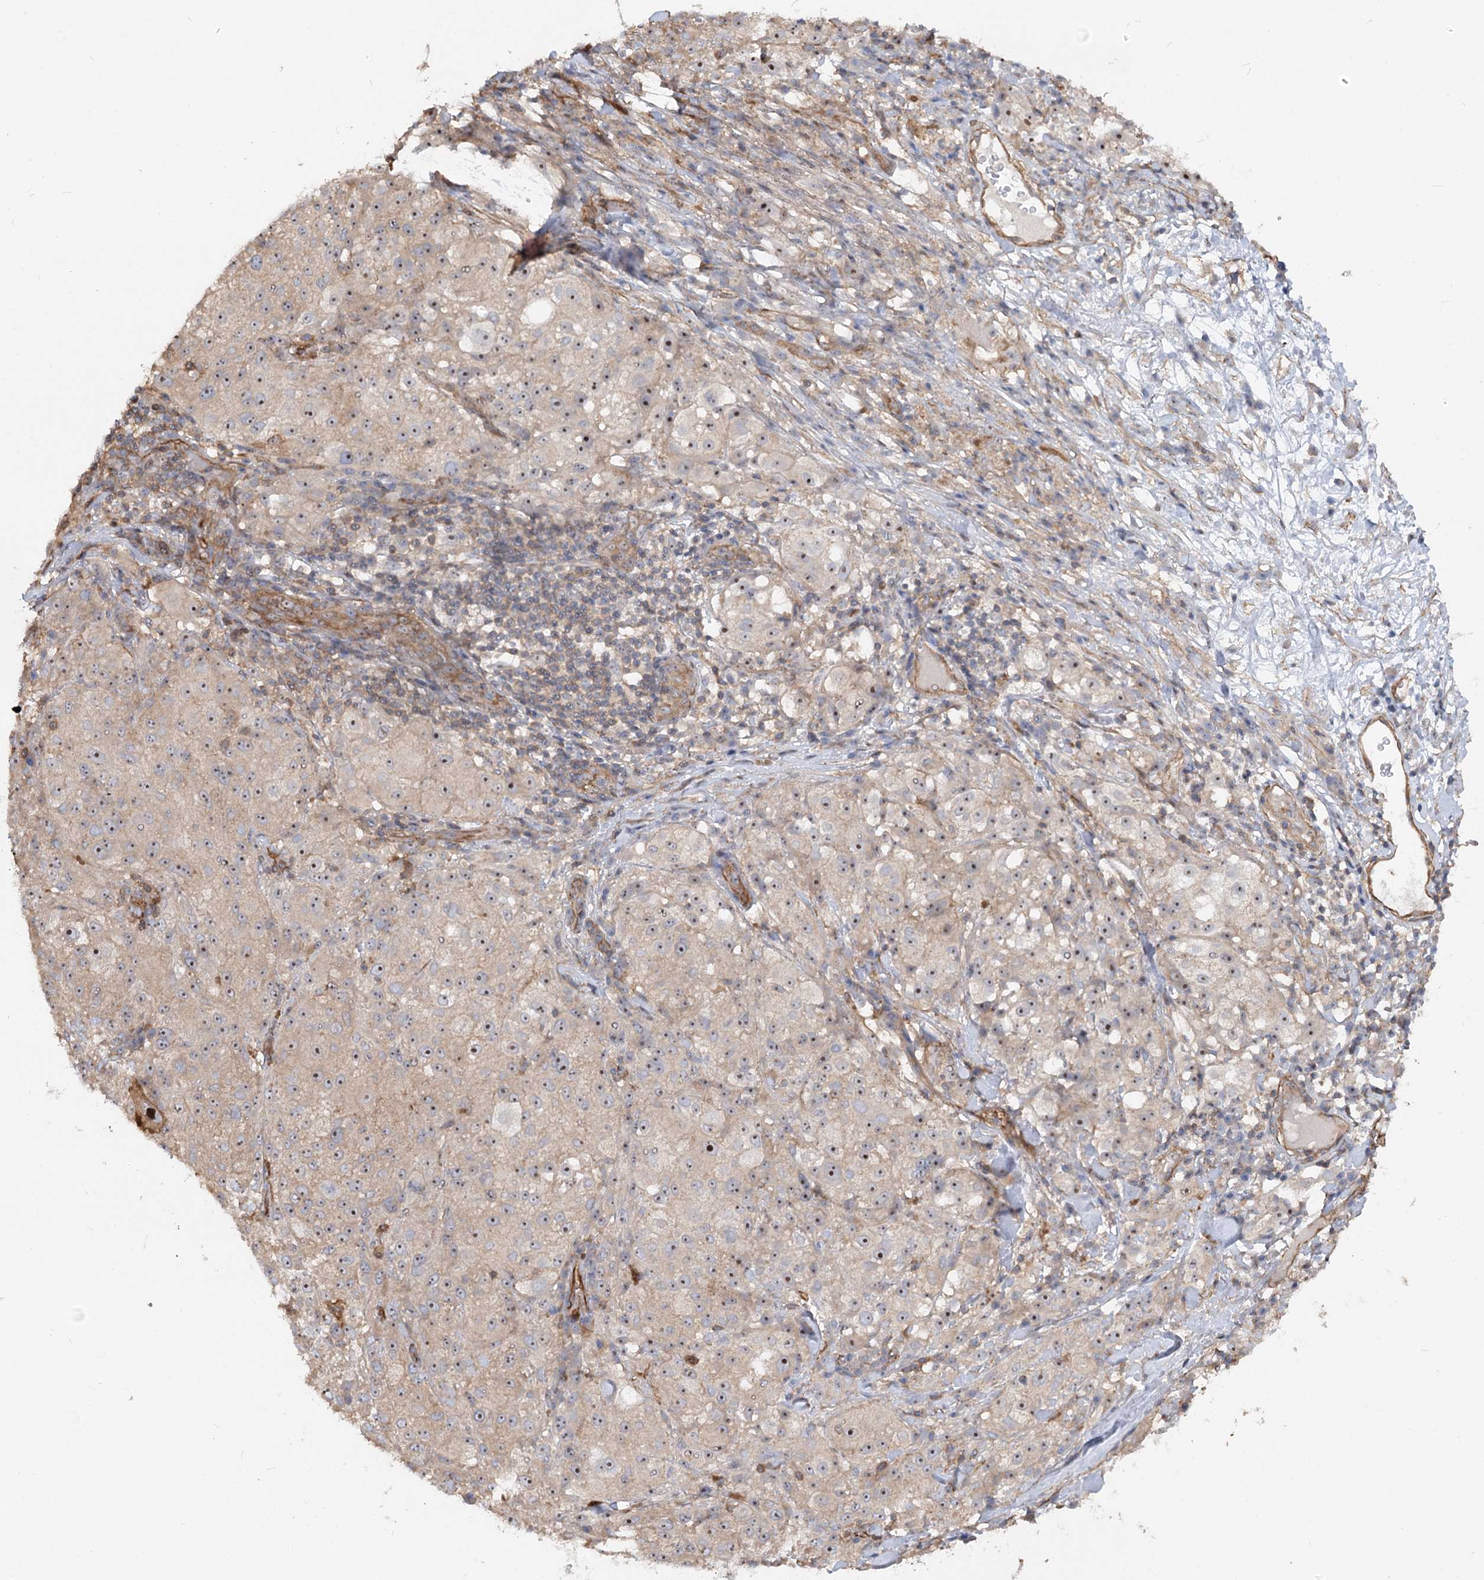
{"staining": {"intensity": "moderate", "quantity": "<25%", "location": "cytoplasmic/membranous,nuclear"}, "tissue": "melanoma", "cell_type": "Tumor cells", "image_type": "cancer", "snomed": [{"axis": "morphology", "description": "Necrosis, NOS"}, {"axis": "morphology", "description": "Malignant melanoma, NOS"}, {"axis": "topography", "description": "Skin"}], "caption": "A low amount of moderate cytoplasmic/membranous and nuclear staining is appreciated in approximately <25% of tumor cells in malignant melanoma tissue. (brown staining indicates protein expression, while blue staining denotes nuclei).", "gene": "WDR36", "patient": {"sex": "female", "age": 87}}